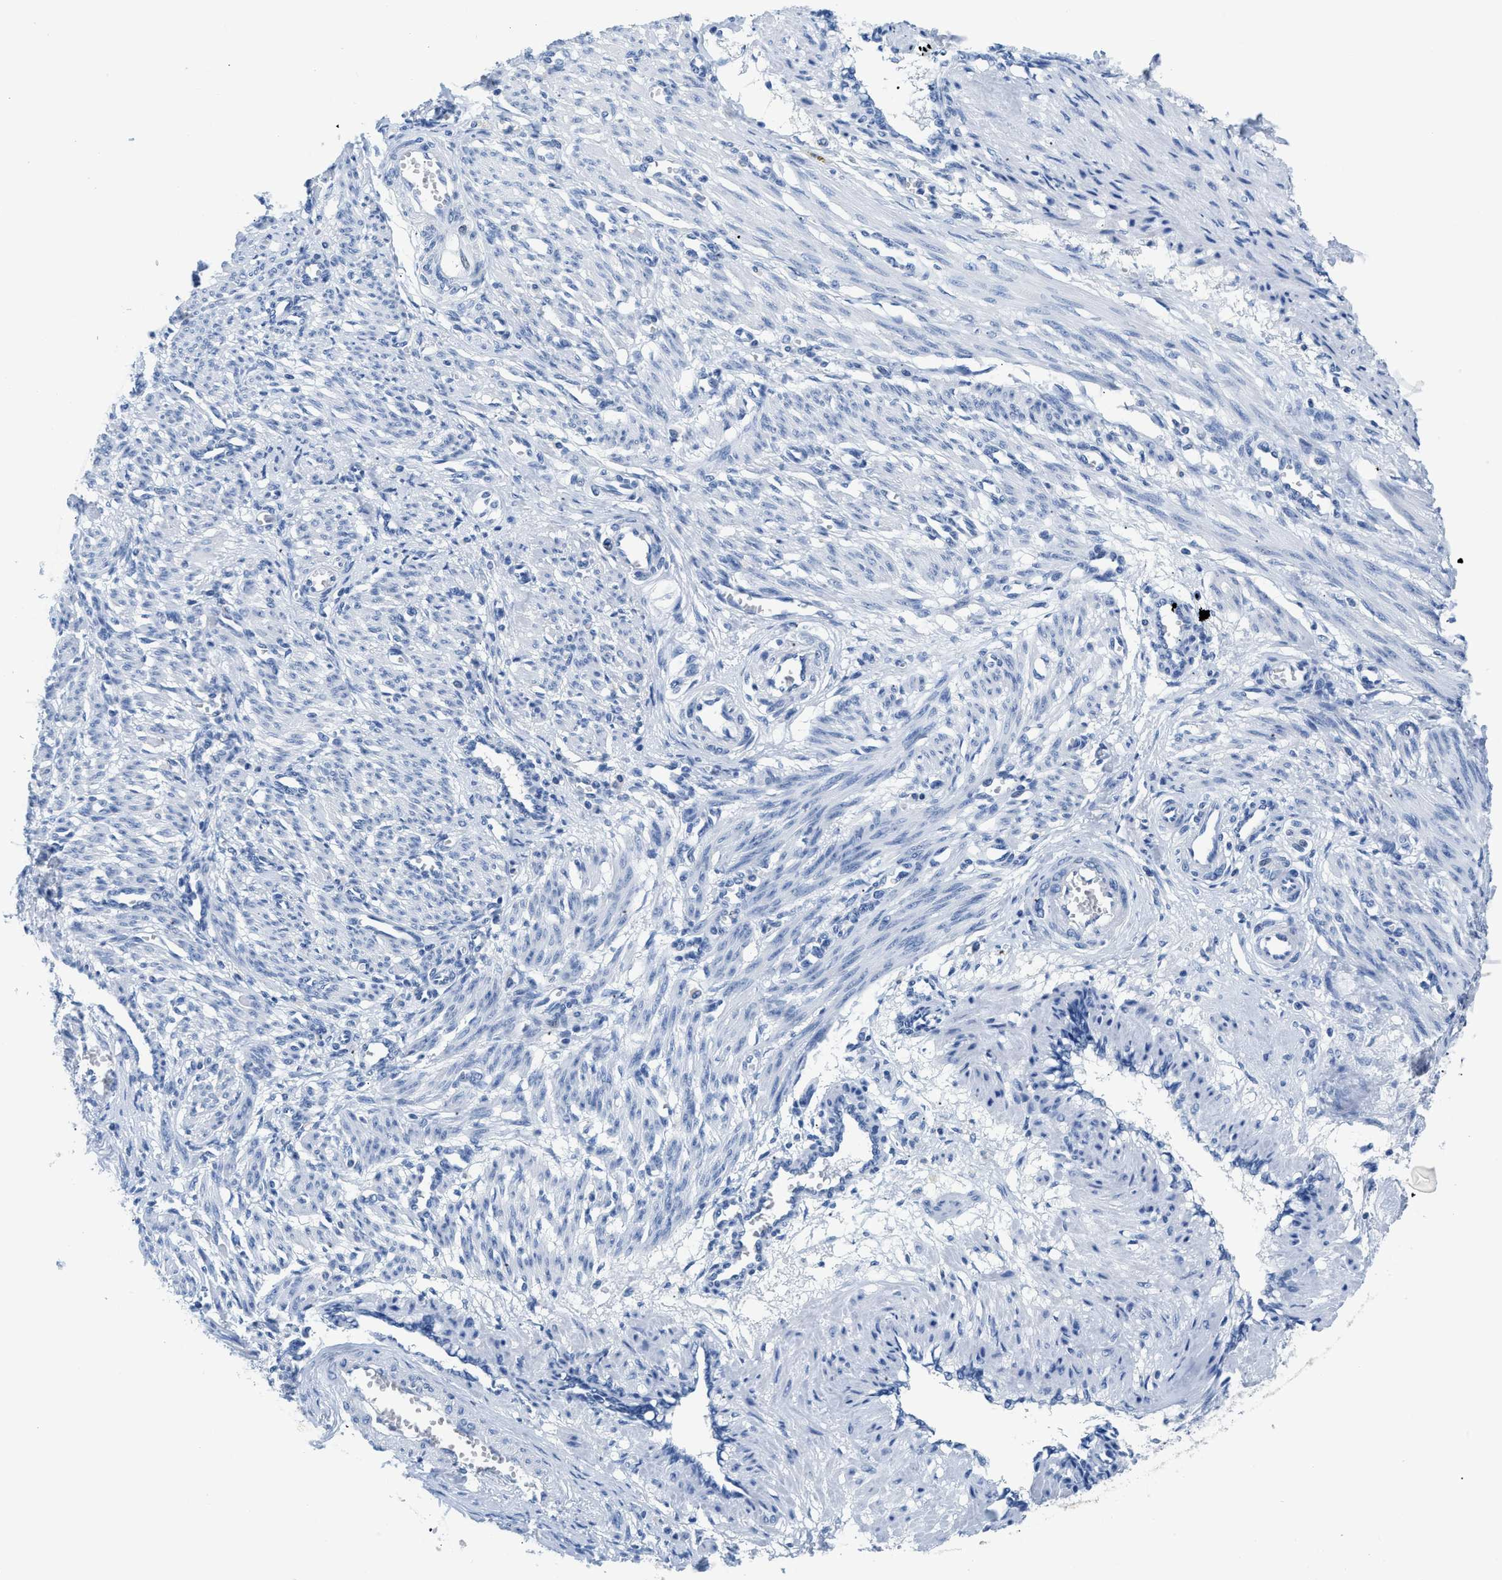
{"staining": {"intensity": "negative", "quantity": "none", "location": "none"}, "tissue": "smooth muscle", "cell_type": "Smooth muscle cells", "image_type": "normal", "snomed": [{"axis": "morphology", "description": "Normal tissue, NOS"}, {"axis": "topography", "description": "Endometrium"}], "caption": "The image displays no staining of smooth muscle cells in normal smooth muscle.", "gene": "NFATC2", "patient": {"sex": "female", "age": 33}}